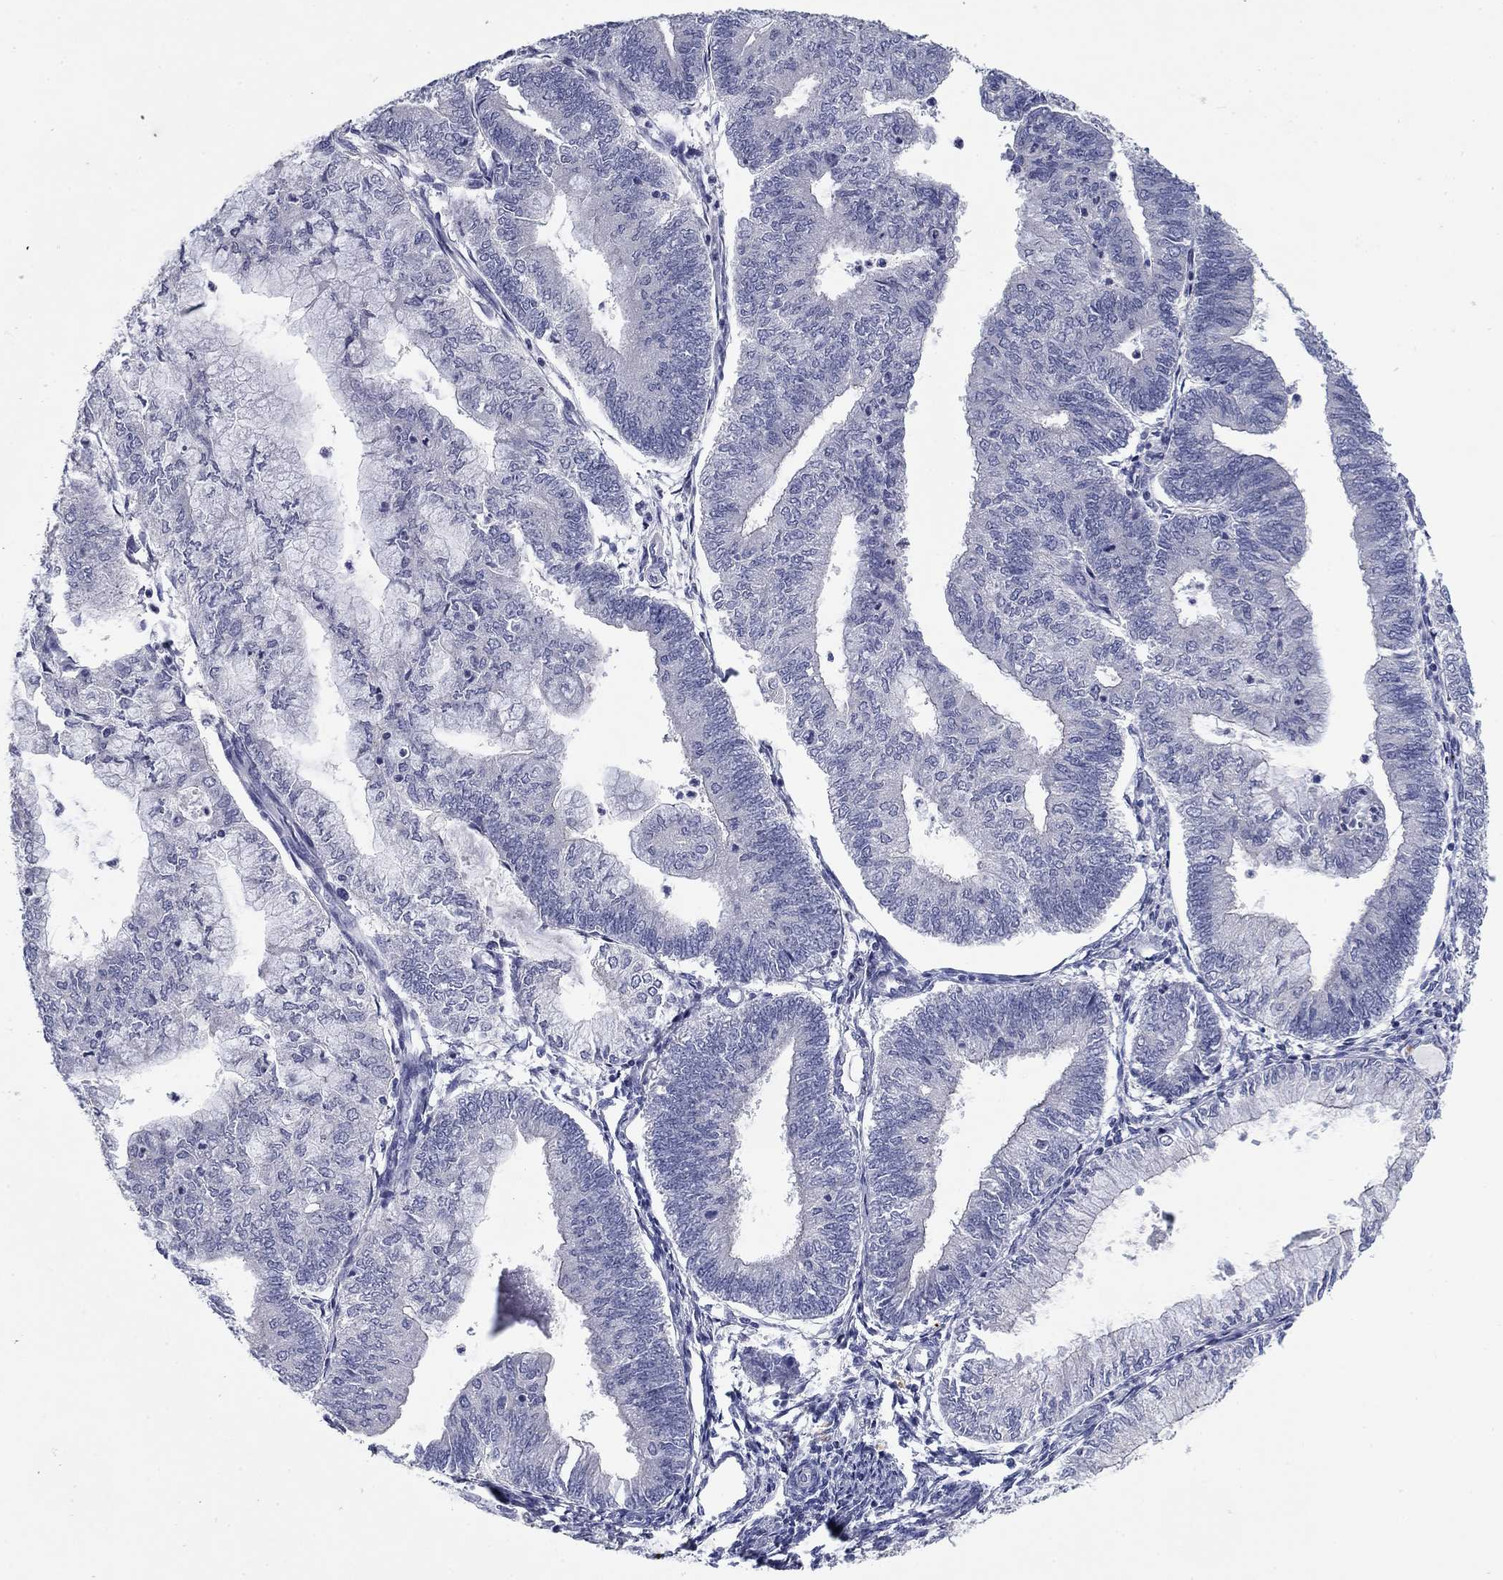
{"staining": {"intensity": "negative", "quantity": "none", "location": "none"}, "tissue": "endometrial cancer", "cell_type": "Tumor cells", "image_type": "cancer", "snomed": [{"axis": "morphology", "description": "Adenocarcinoma, NOS"}, {"axis": "topography", "description": "Endometrium"}], "caption": "Endometrial adenocarcinoma was stained to show a protein in brown. There is no significant staining in tumor cells. Nuclei are stained in blue.", "gene": "CNTNAP4", "patient": {"sex": "female", "age": 59}}